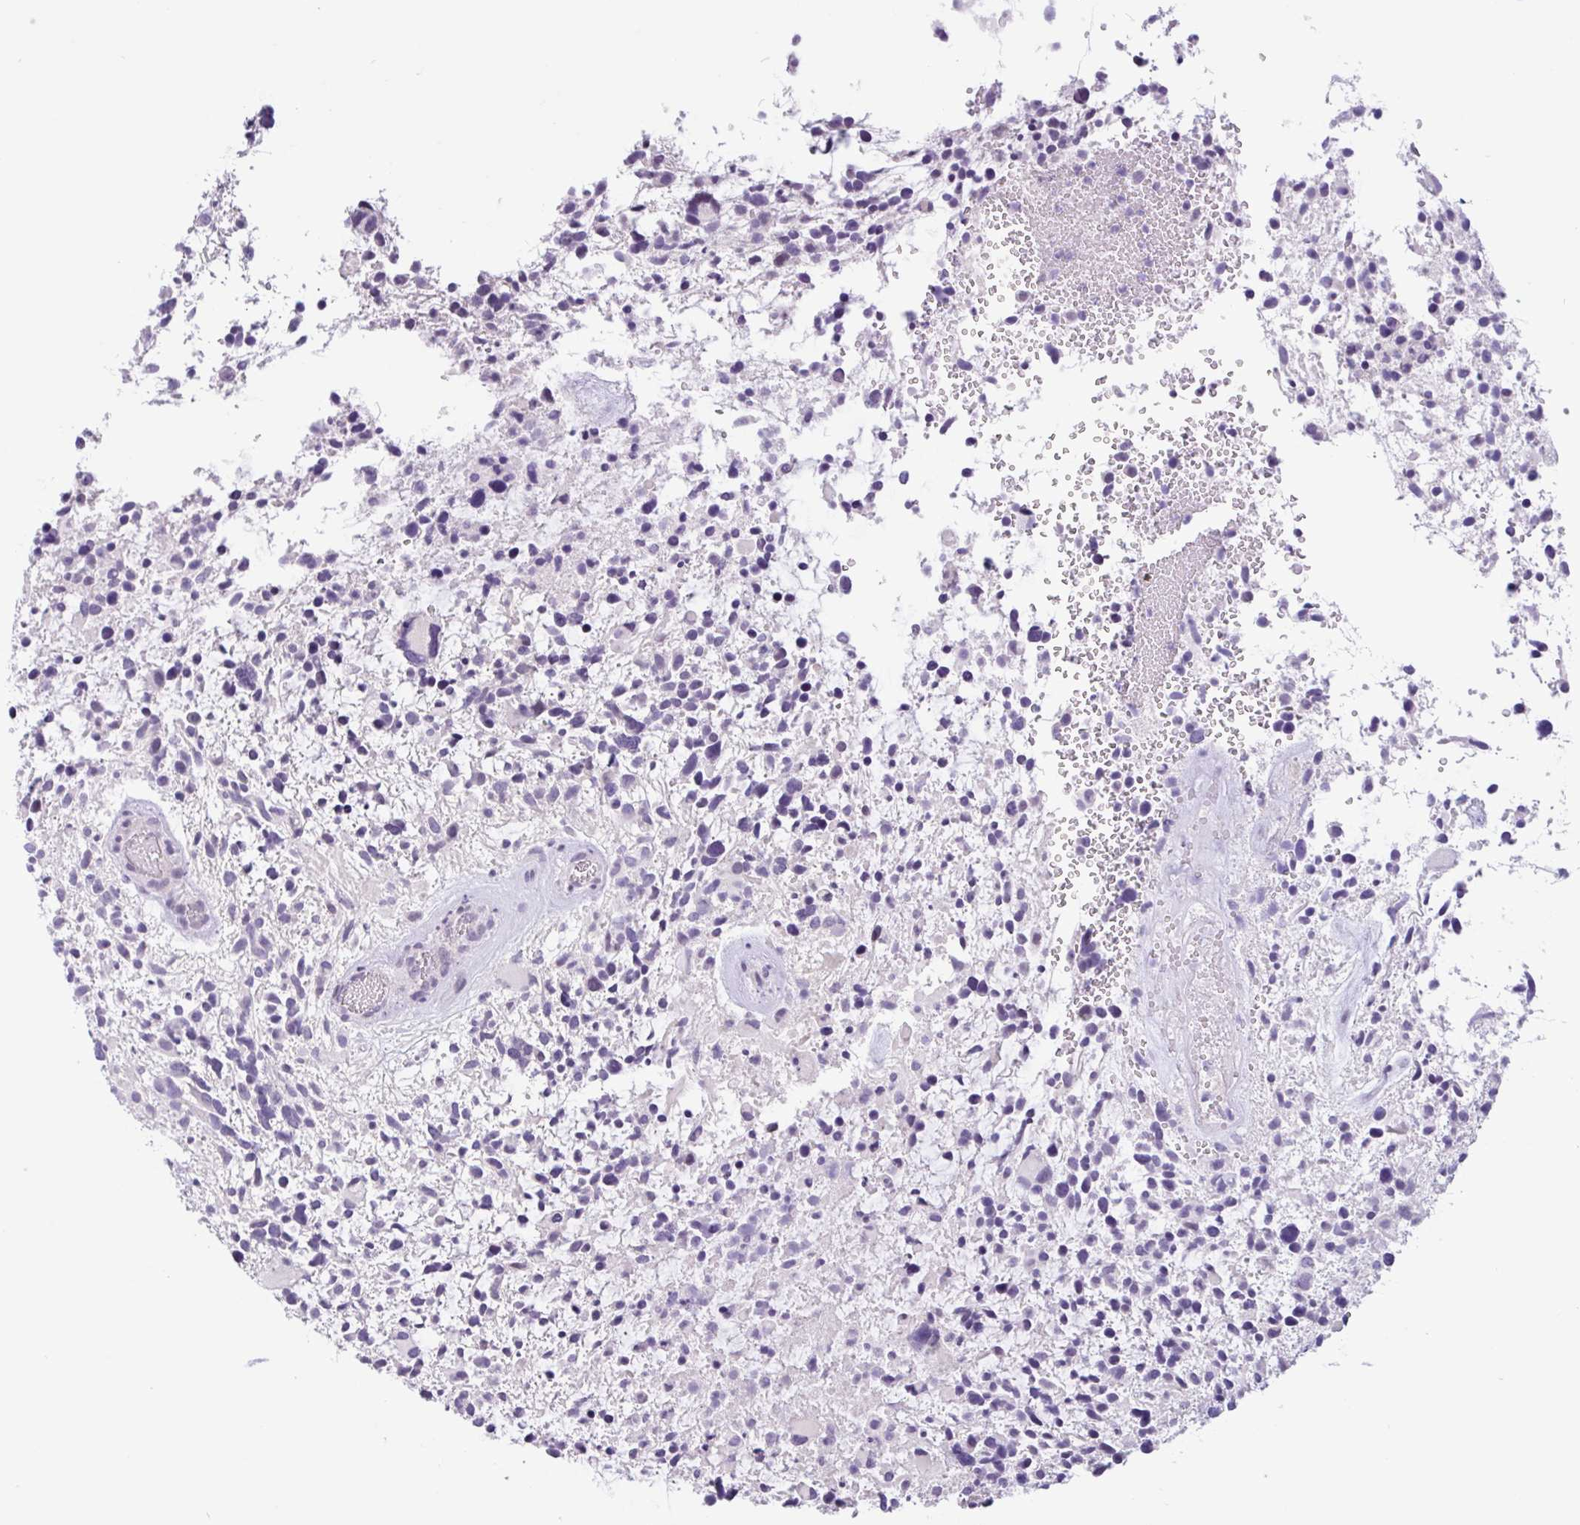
{"staining": {"intensity": "negative", "quantity": "none", "location": "none"}, "tissue": "glioma", "cell_type": "Tumor cells", "image_type": "cancer", "snomed": [{"axis": "morphology", "description": "Glioma, malignant, High grade"}, {"axis": "topography", "description": "Brain"}], "caption": "An immunohistochemistry (IHC) image of glioma is shown. There is no staining in tumor cells of glioma. (Brightfield microscopy of DAB immunohistochemistry (IHC) at high magnification).", "gene": "CTSE", "patient": {"sex": "female", "age": 11}}